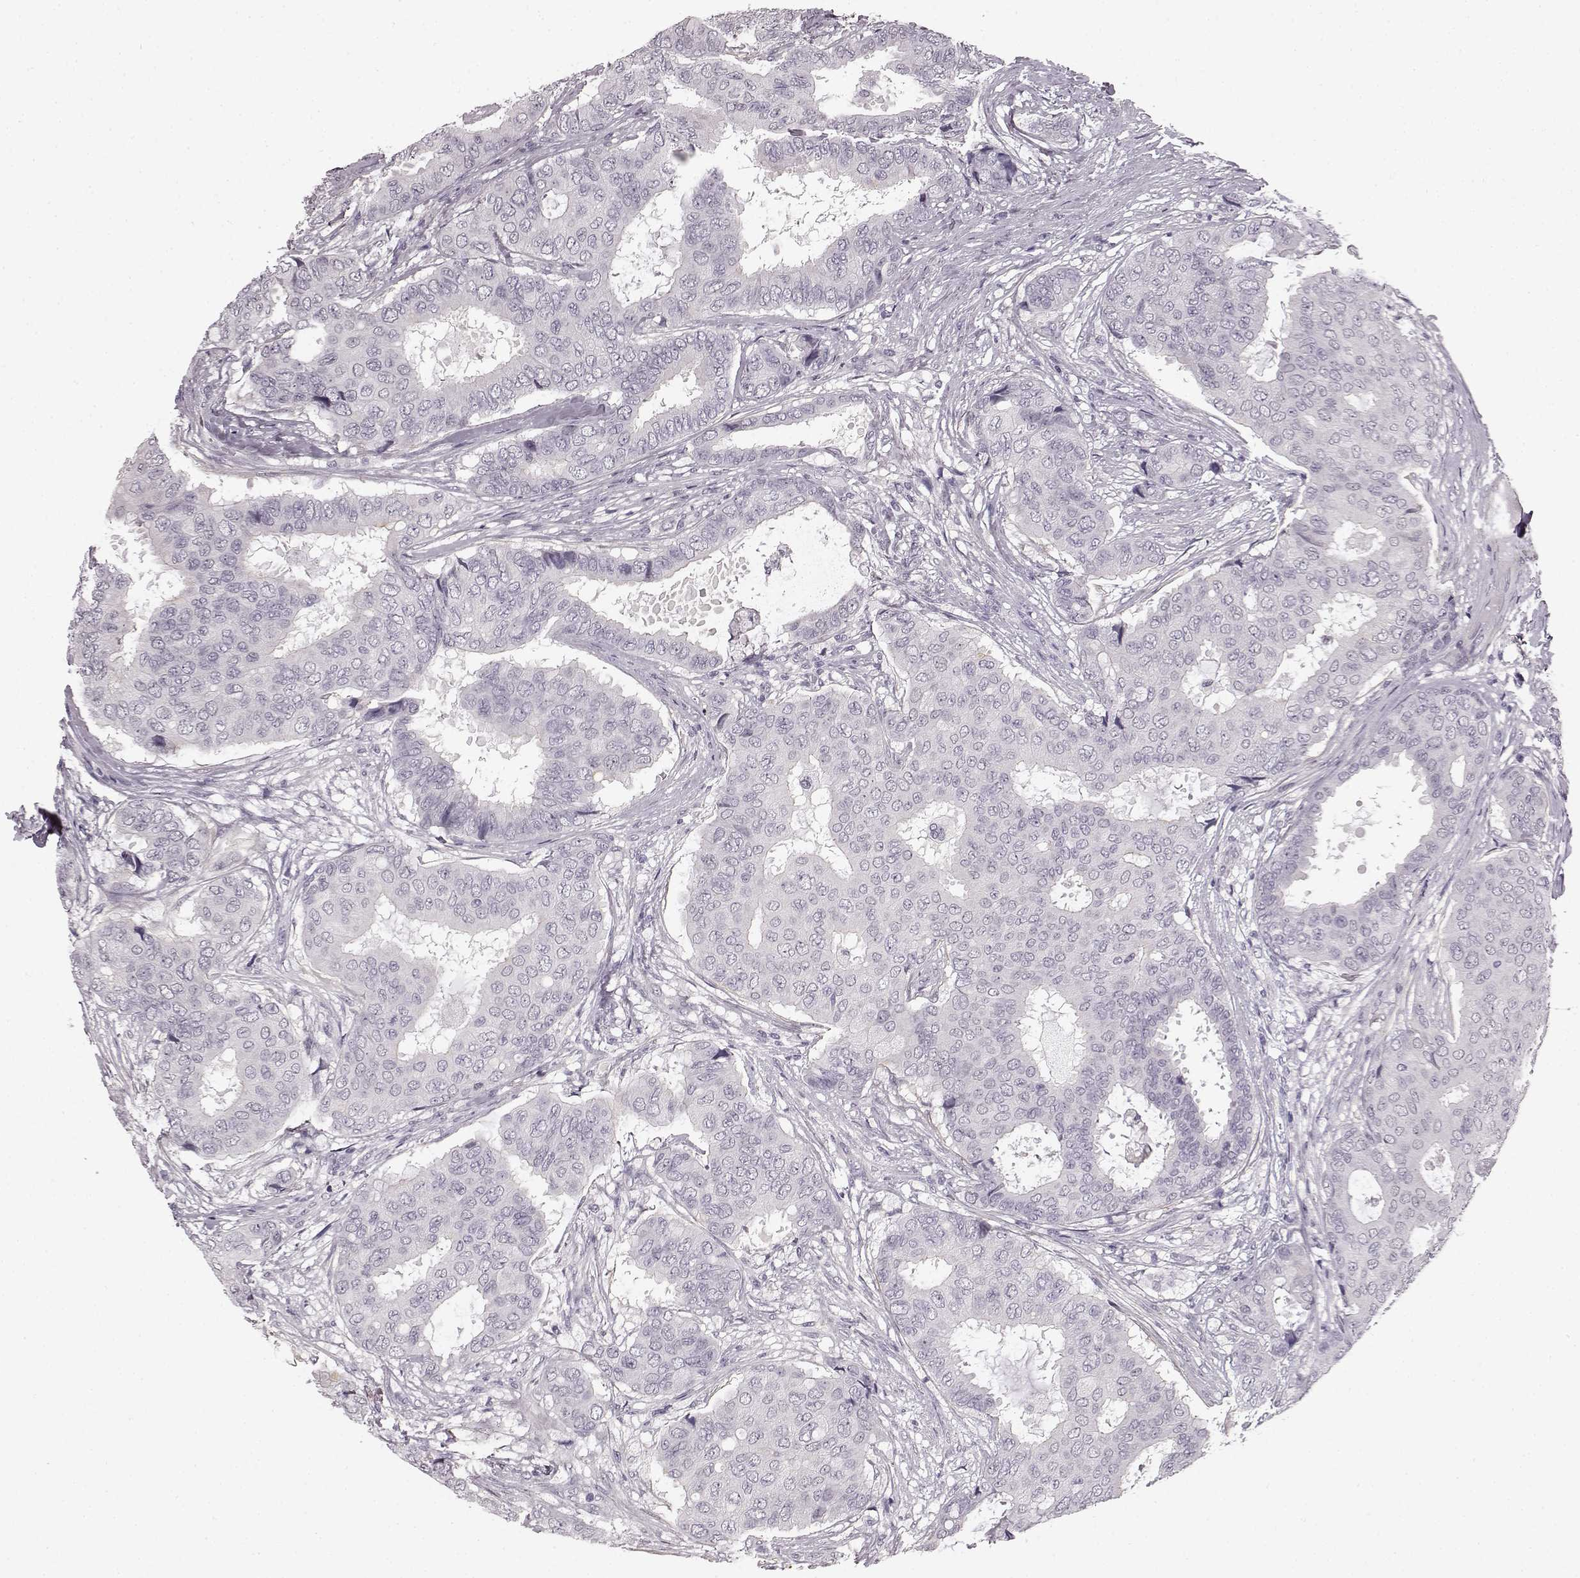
{"staining": {"intensity": "negative", "quantity": "none", "location": "none"}, "tissue": "breast cancer", "cell_type": "Tumor cells", "image_type": "cancer", "snomed": [{"axis": "morphology", "description": "Duct carcinoma"}, {"axis": "topography", "description": "Breast"}], "caption": "Immunohistochemistry of invasive ductal carcinoma (breast) reveals no expression in tumor cells.", "gene": "SLCO3A1", "patient": {"sex": "female", "age": 75}}